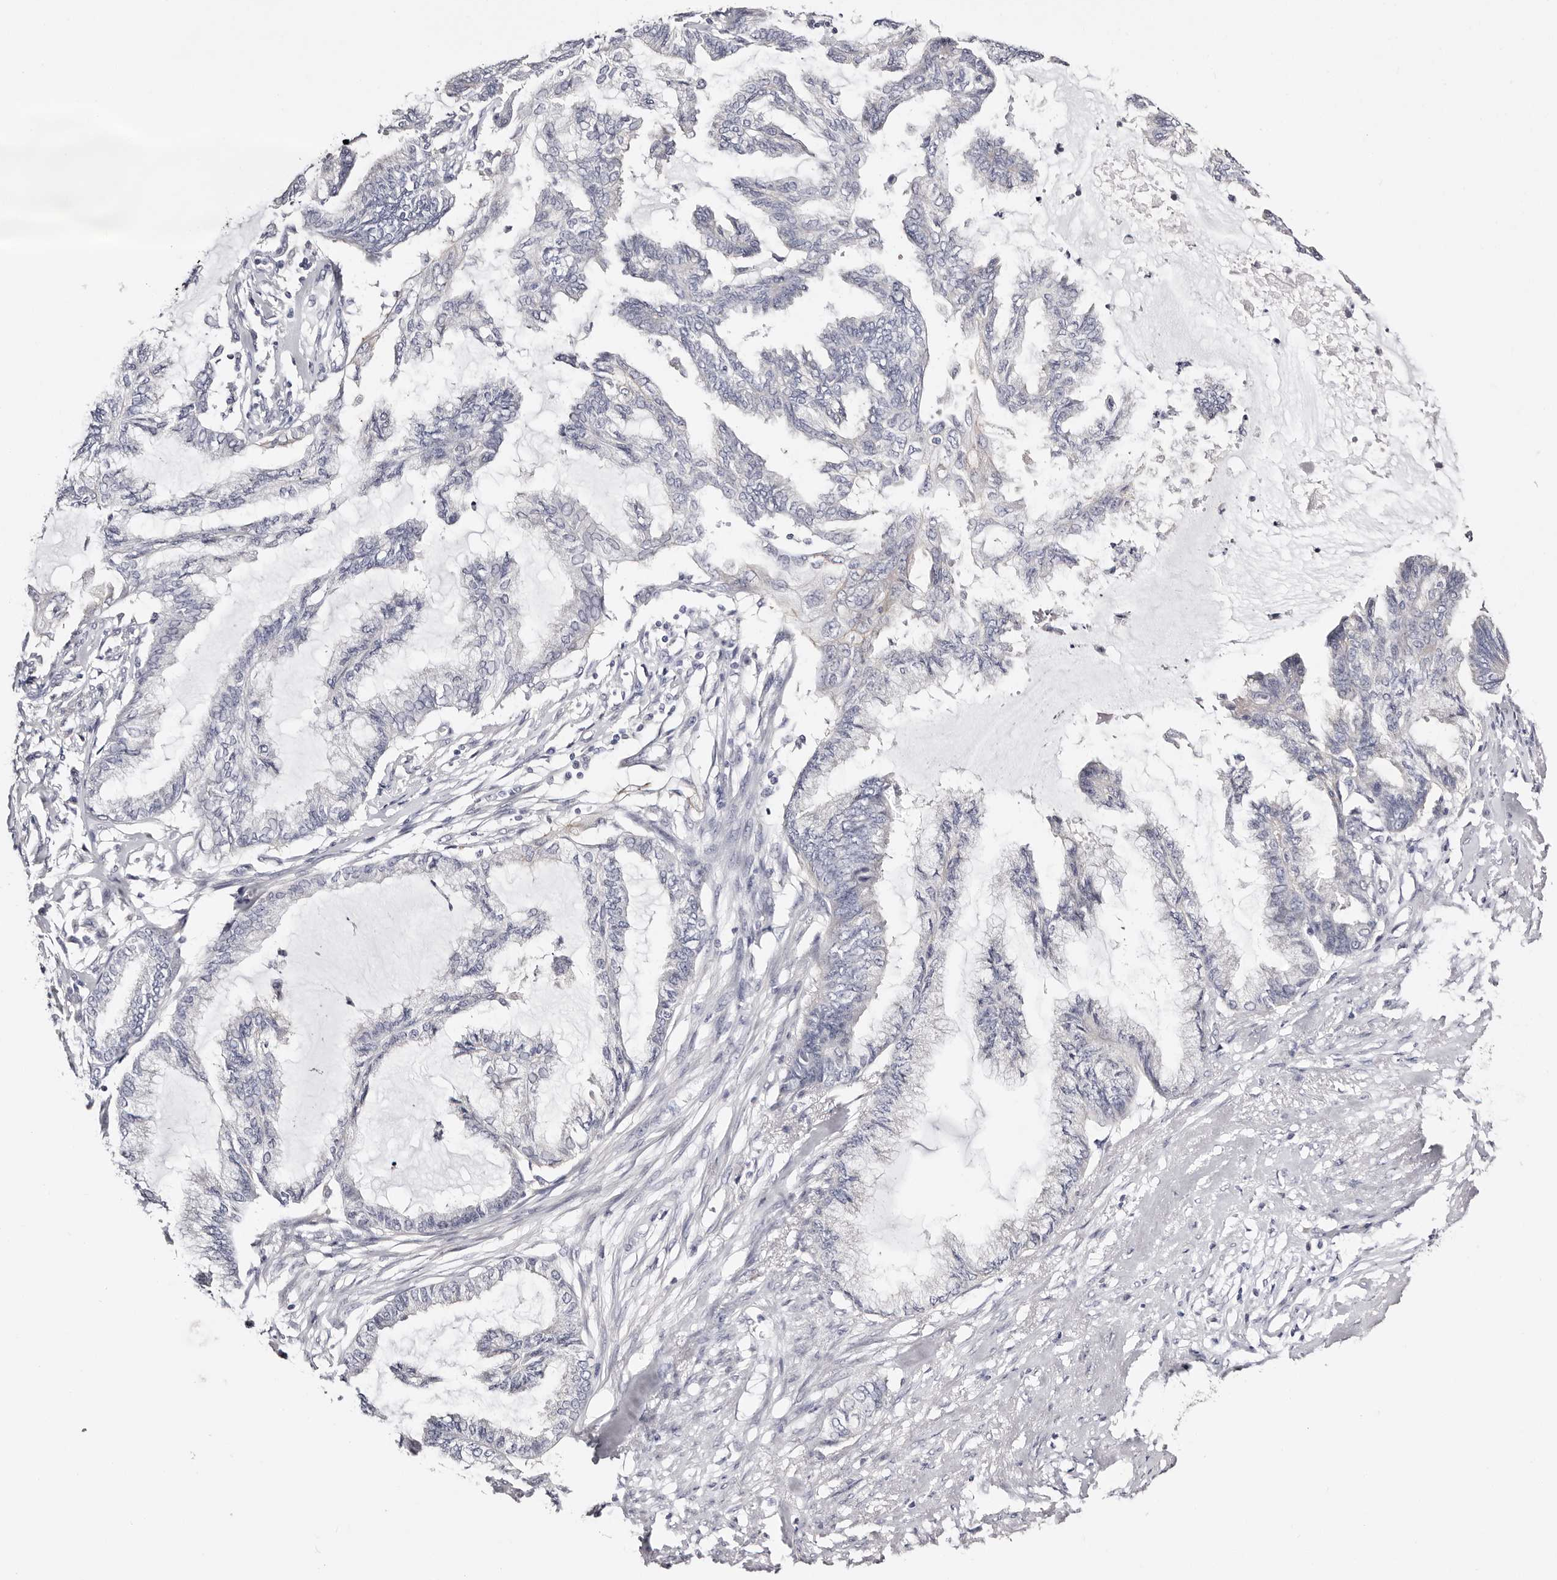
{"staining": {"intensity": "negative", "quantity": "none", "location": "none"}, "tissue": "endometrial cancer", "cell_type": "Tumor cells", "image_type": "cancer", "snomed": [{"axis": "morphology", "description": "Adenocarcinoma, NOS"}, {"axis": "topography", "description": "Endometrium"}], "caption": "High power microscopy image of an immunohistochemistry histopathology image of endometrial cancer (adenocarcinoma), revealing no significant staining in tumor cells.", "gene": "ROM1", "patient": {"sex": "female", "age": 86}}